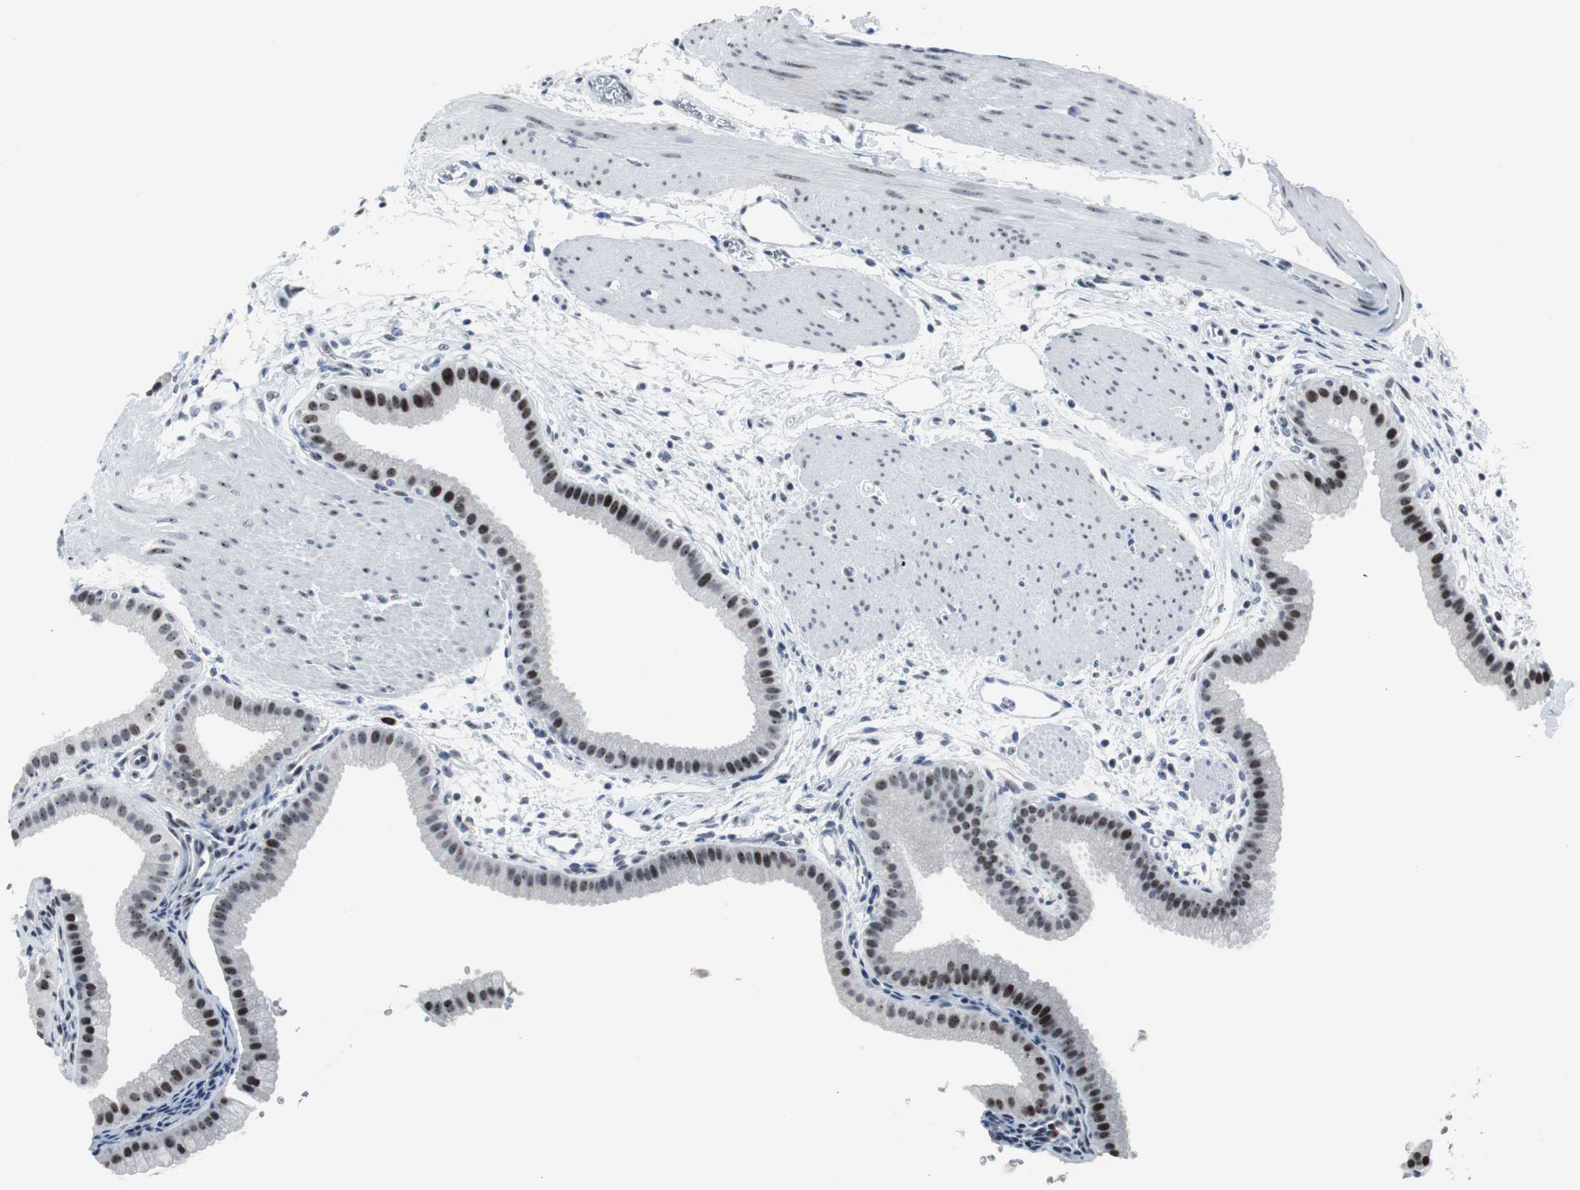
{"staining": {"intensity": "strong", "quantity": "25%-75%", "location": "nuclear"}, "tissue": "gallbladder", "cell_type": "Glandular cells", "image_type": "normal", "snomed": [{"axis": "morphology", "description": "Normal tissue, NOS"}, {"axis": "topography", "description": "Gallbladder"}], "caption": "This is a photomicrograph of immunohistochemistry (IHC) staining of normal gallbladder, which shows strong positivity in the nuclear of glandular cells.", "gene": "DOK1", "patient": {"sex": "female", "age": 64}}